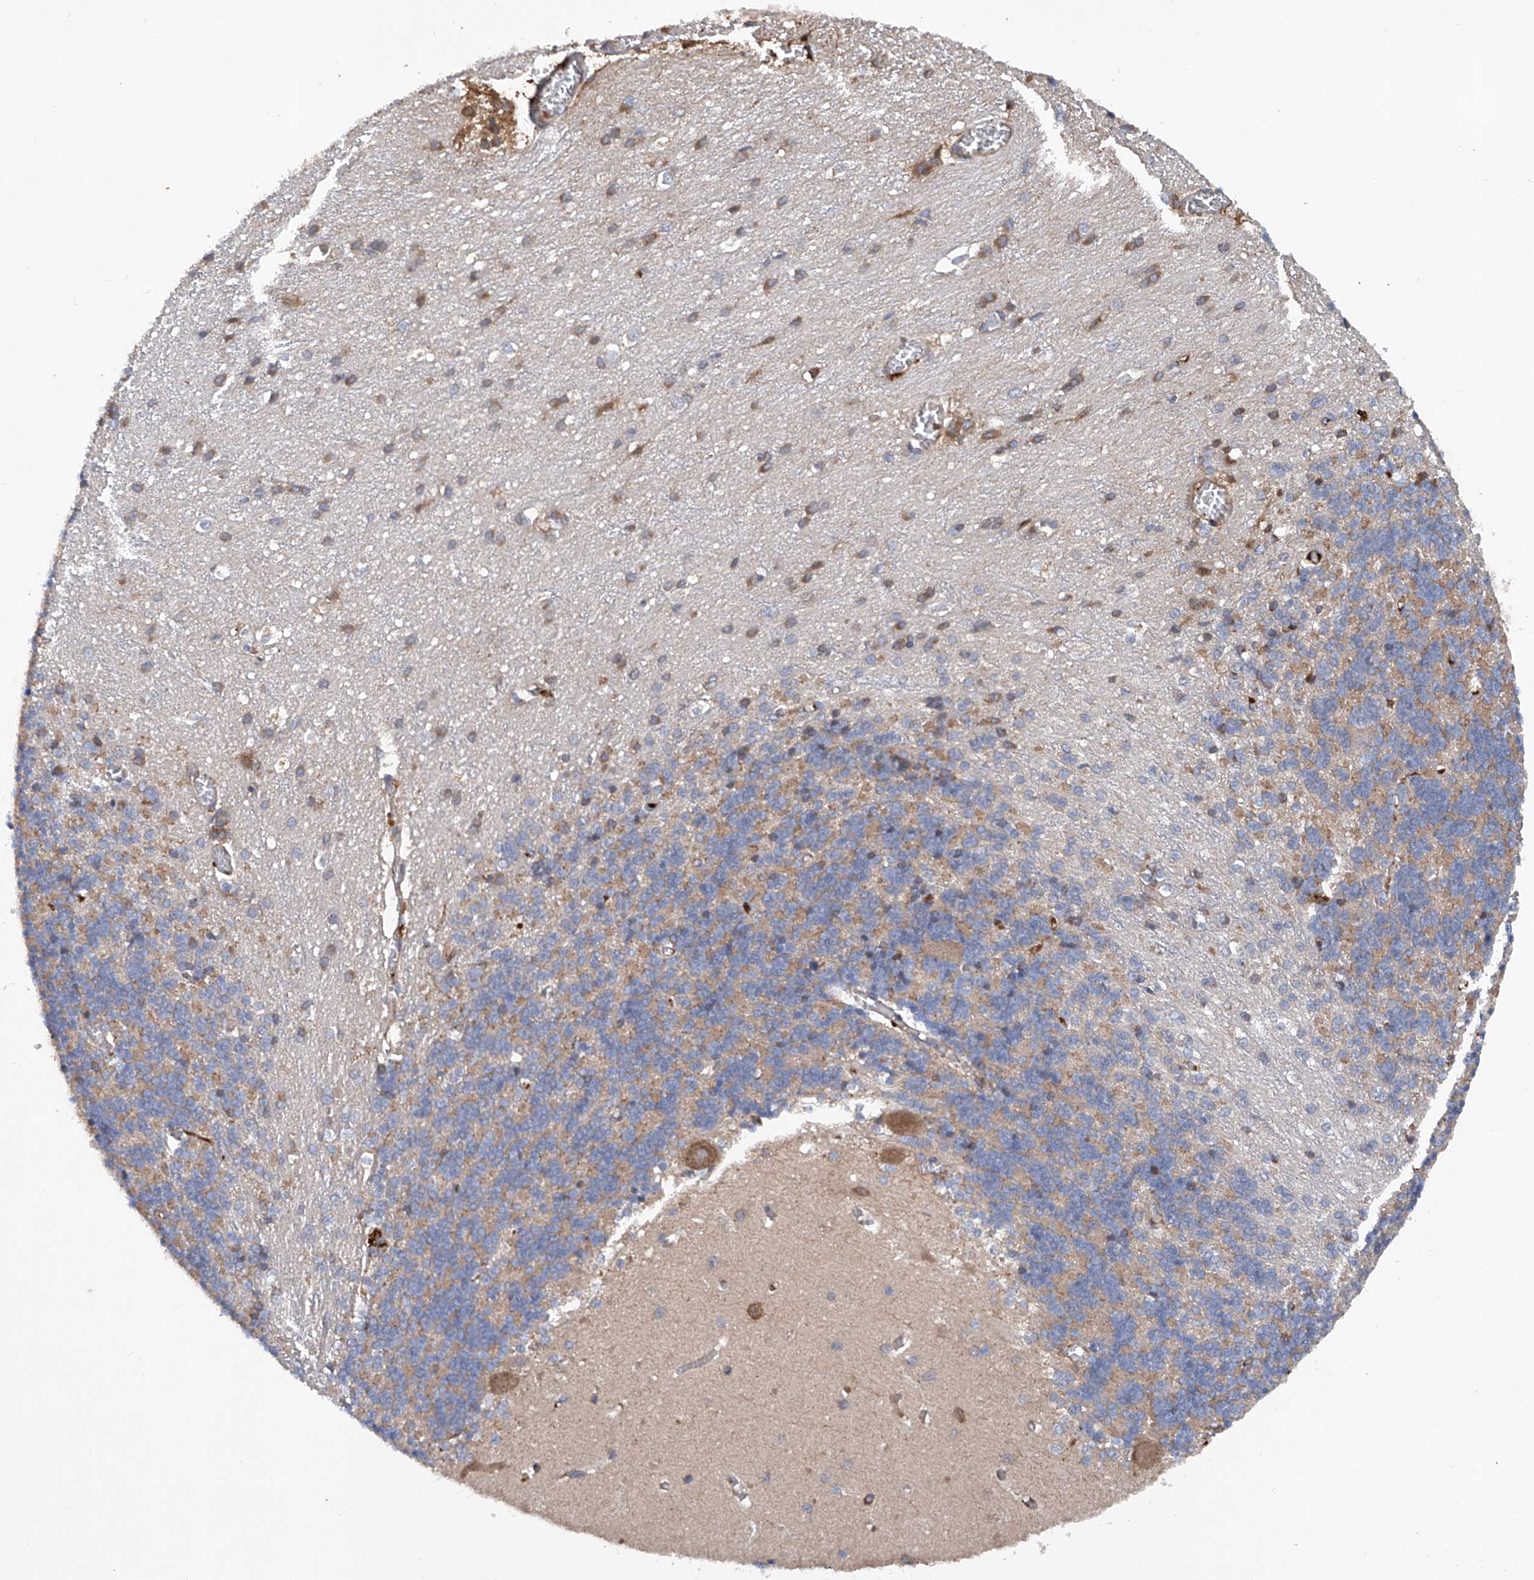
{"staining": {"intensity": "moderate", "quantity": "25%-75%", "location": "cytoplasmic/membranous"}, "tissue": "cerebellum", "cell_type": "Cells in granular layer", "image_type": "normal", "snomed": [{"axis": "morphology", "description": "Normal tissue, NOS"}, {"axis": "topography", "description": "Cerebellum"}], "caption": "Immunohistochemistry (IHC) of normal human cerebellum reveals medium levels of moderate cytoplasmic/membranous staining in approximately 25%-75% of cells in granular layer. Using DAB (3,3'-diaminobenzidine) (brown) and hematoxylin (blue) stains, captured at high magnification using brightfield microscopy.", "gene": "ASCC3", "patient": {"sex": "male", "age": 37}}